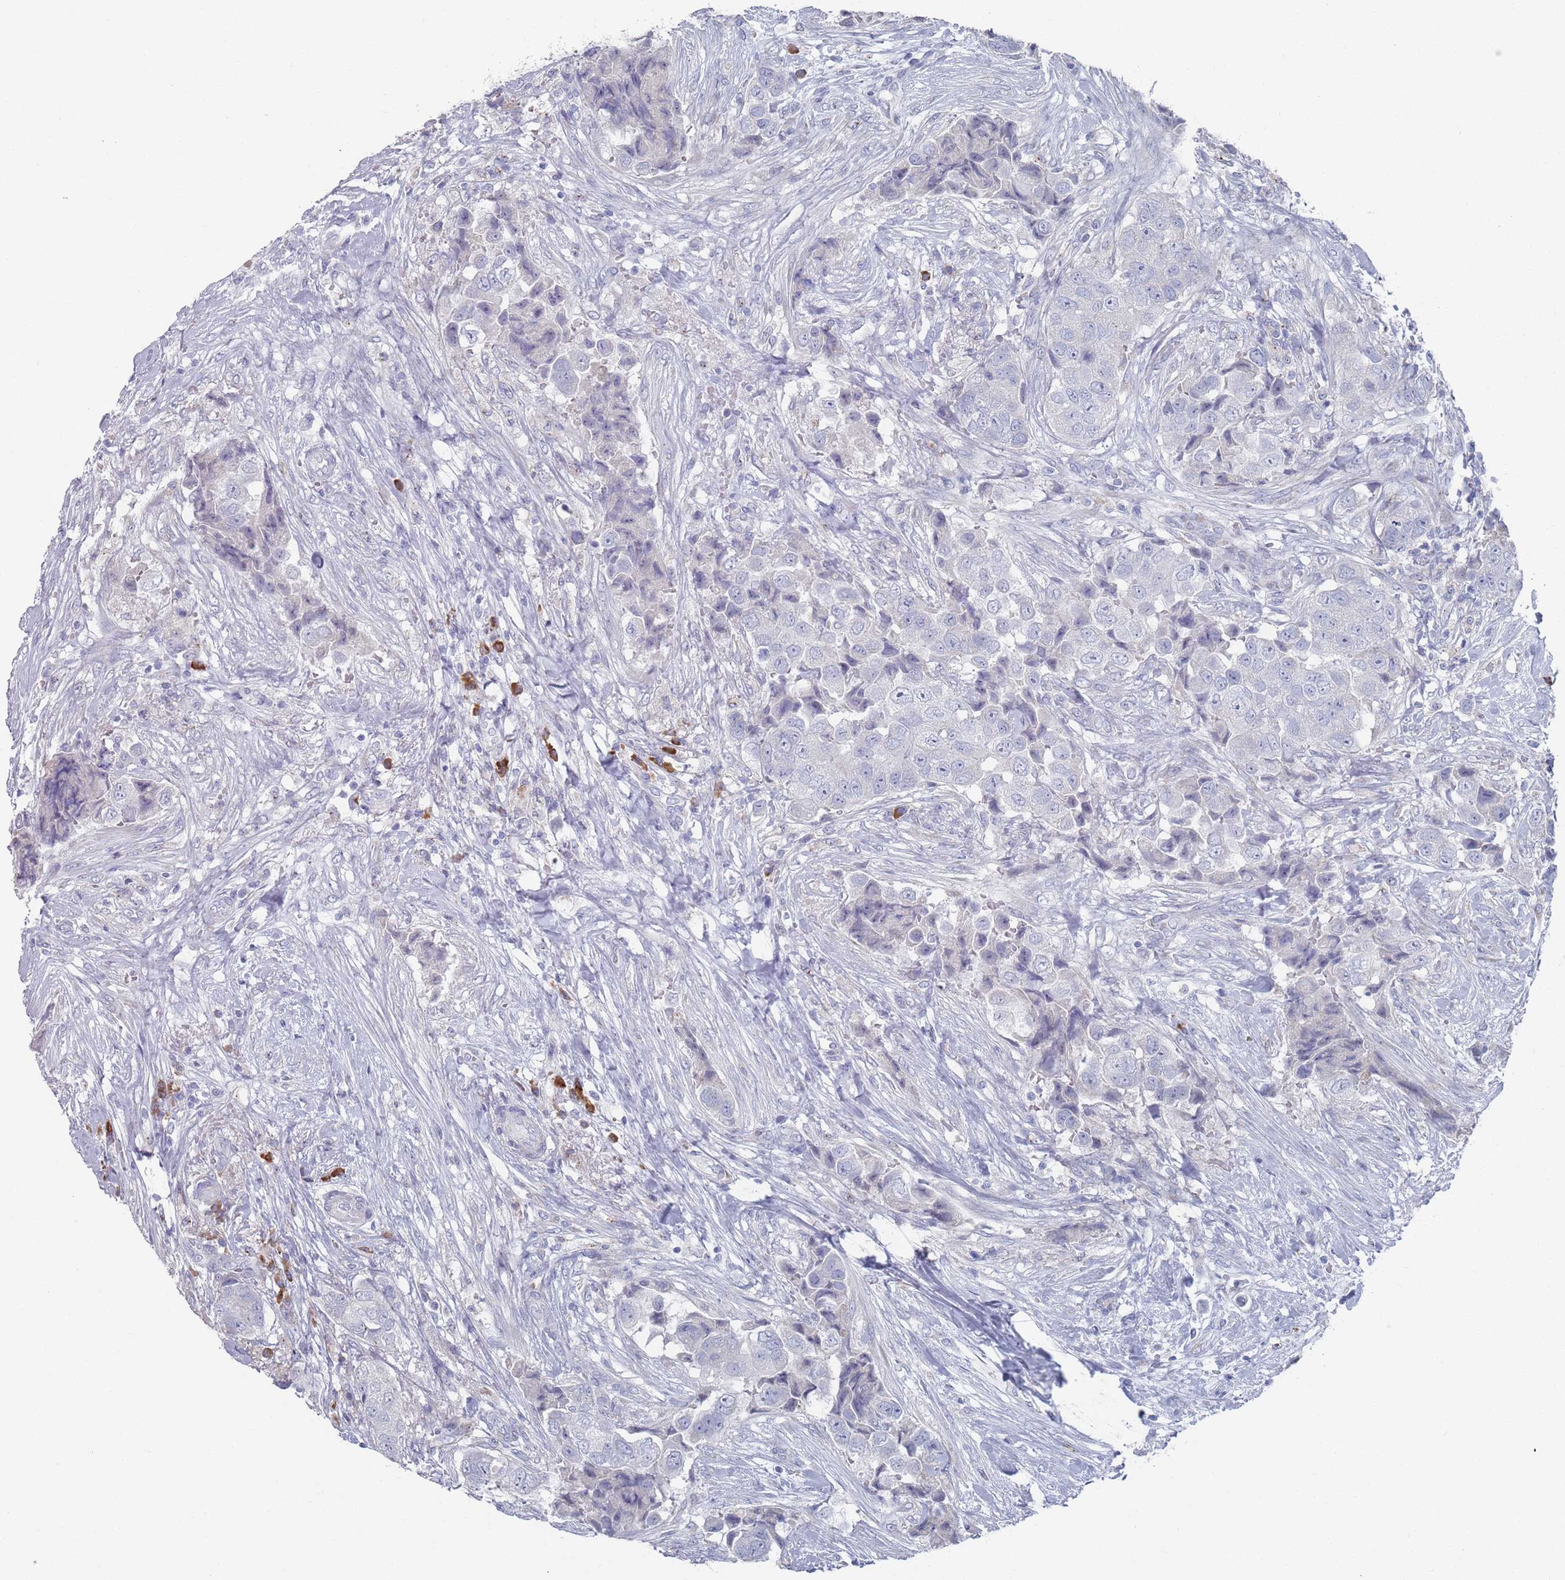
{"staining": {"intensity": "negative", "quantity": "none", "location": "none"}, "tissue": "breast cancer", "cell_type": "Tumor cells", "image_type": "cancer", "snomed": [{"axis": "morphology", "description": "Normal tissue, NOS"}, {"axis": "morphology", "description": "Duct carcinoma"}, {"axis": "topography", "description": "Breast"}], "caption": "Tumor cells are negative for protein expression in human infiltrating ductal carcinoma (breast).", "gene": "MAT1A", "patient": {"sex": "female", "age": 62}}